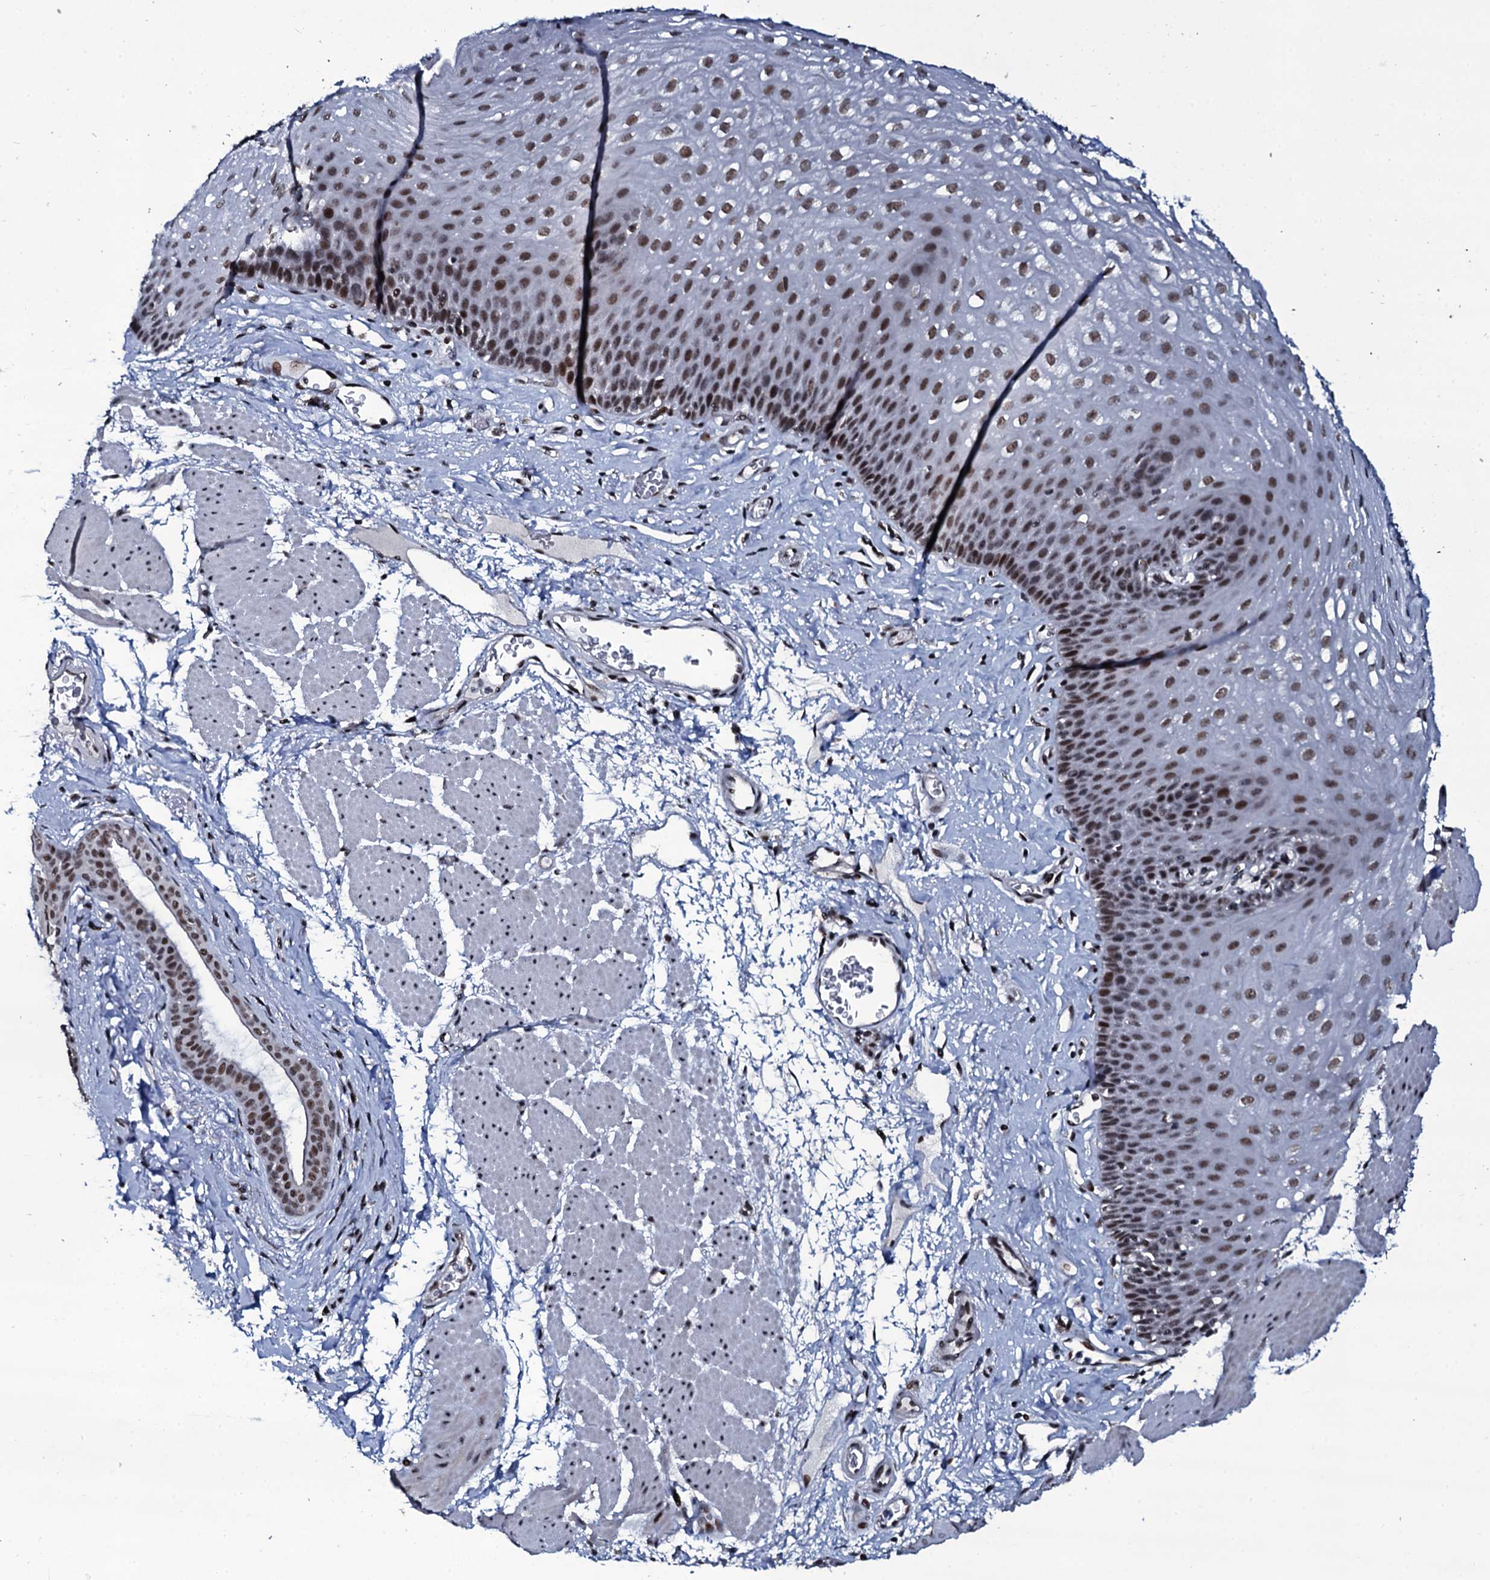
{"staining": {"intensity": "moderate", "quantity": ">75%", "location": "nuclear"}, "tissue": "esophagus", "cell_type": "Squamous epithelial cells", "image_type": "normal", "snomed": [{"axis": "morphology", "description": "Normal tissue, NOS"}, {"axis": "topography", "description": "Esophagus"}], "caption": "Immunohistochemistry (IHC) histopathology image of benign human esophagus stained for a protein (brown), which shows medium levels of moderate nuclear staining in approximately >75% of squamous epithelial cells.", "gene": "ZMIZ2", "patient": {"sex": "female", "age": 66}}